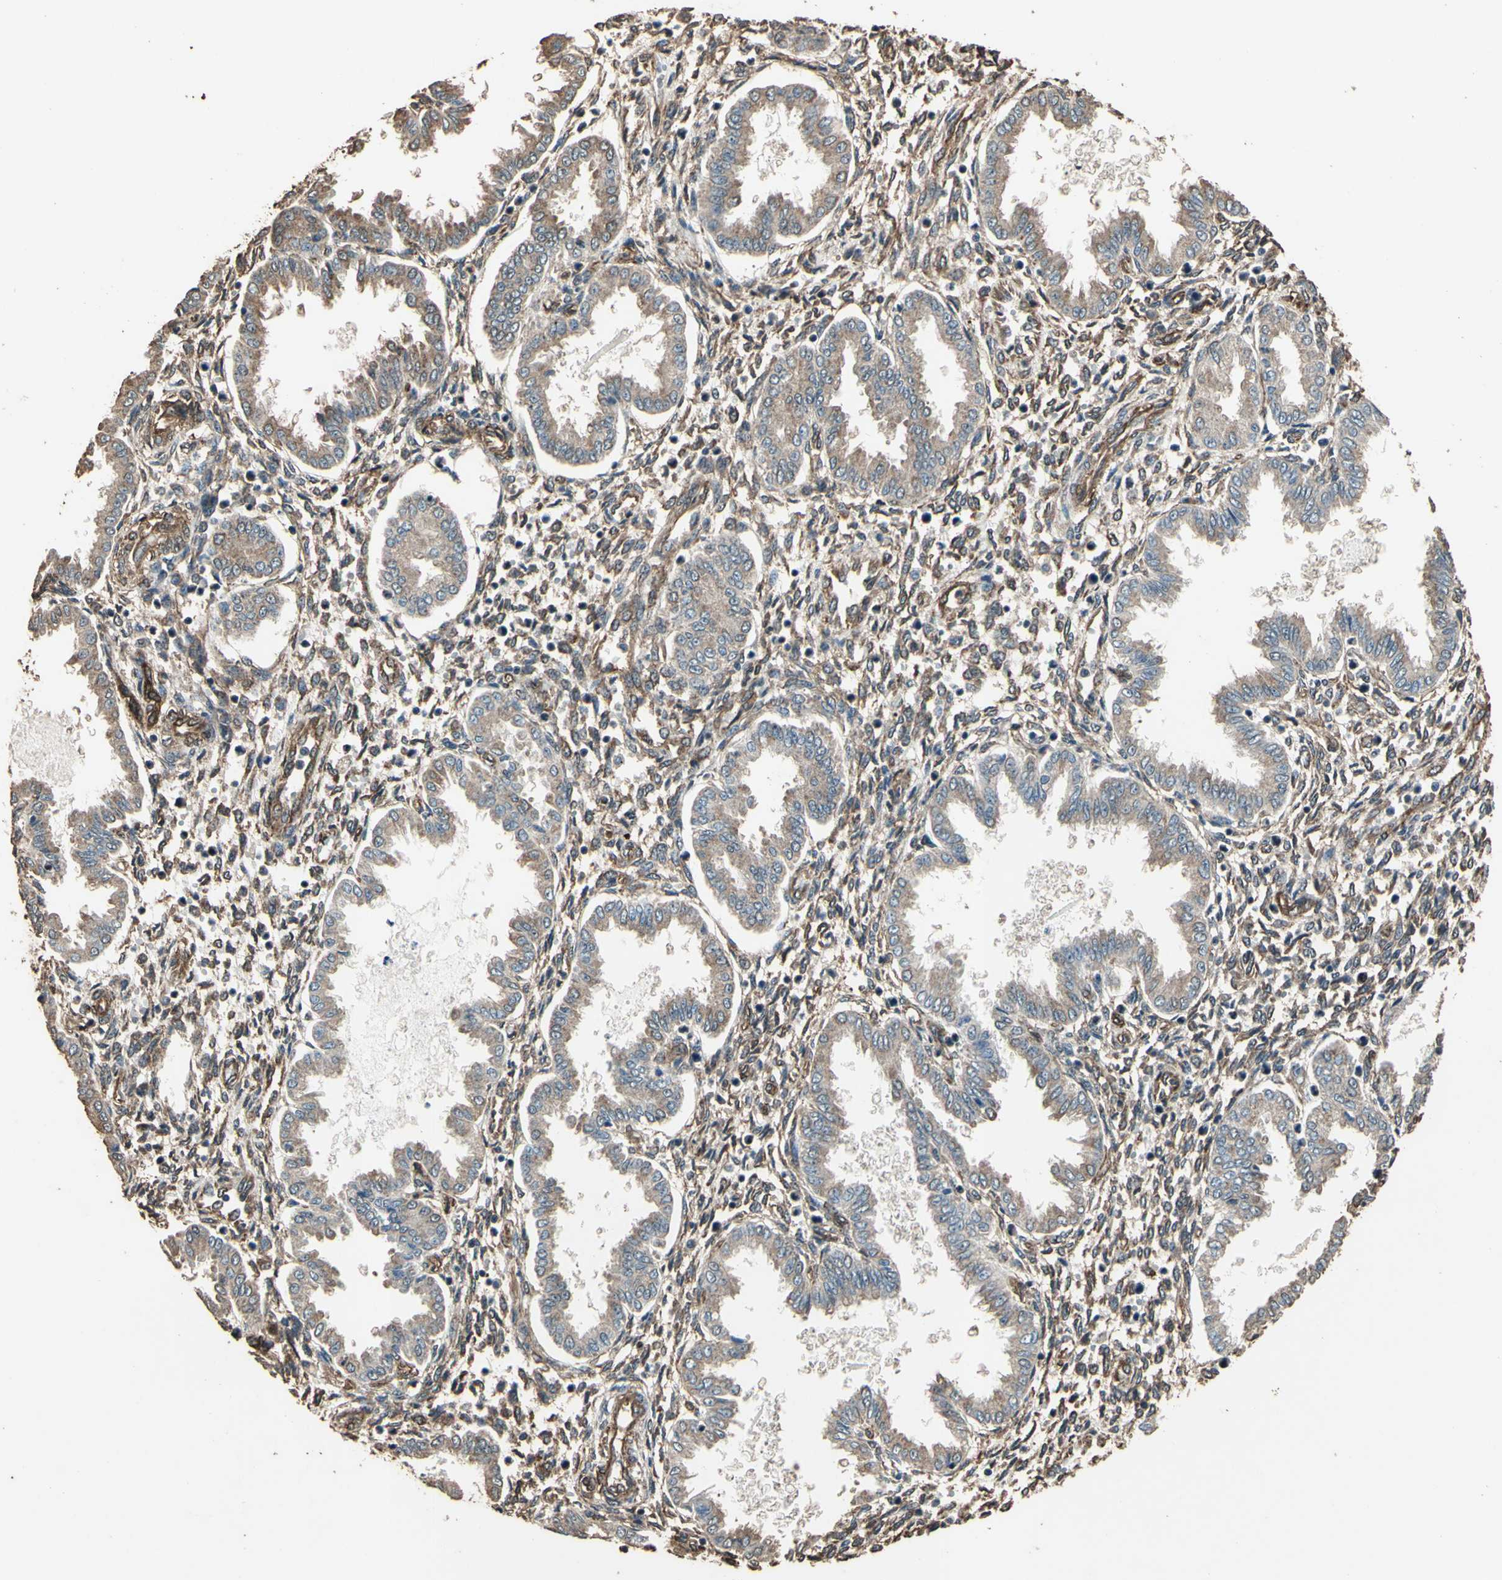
{"staining": {"intensity": "moderate", "quantity": ">75%", "location": "cytoplasmic/membranous"}, "tissue": "endometrium", "cell_type": "Cells in endometrial stroma", "image_type": "normal", "snomed": [{"axis": "morphology", "description": "Normal tissue, NOS"}, {"axis": "topography", "description": "Endometrium"}], "caption": "Immunohistochemical staining of normal human endometrium demonstrates >75% levels of moderate cytoplasmic/membranous protein staining in approximately >75% of cells in endometrial stroma.", "gene": "TSPO", "patient": {"sex": "female", "age": 33}}